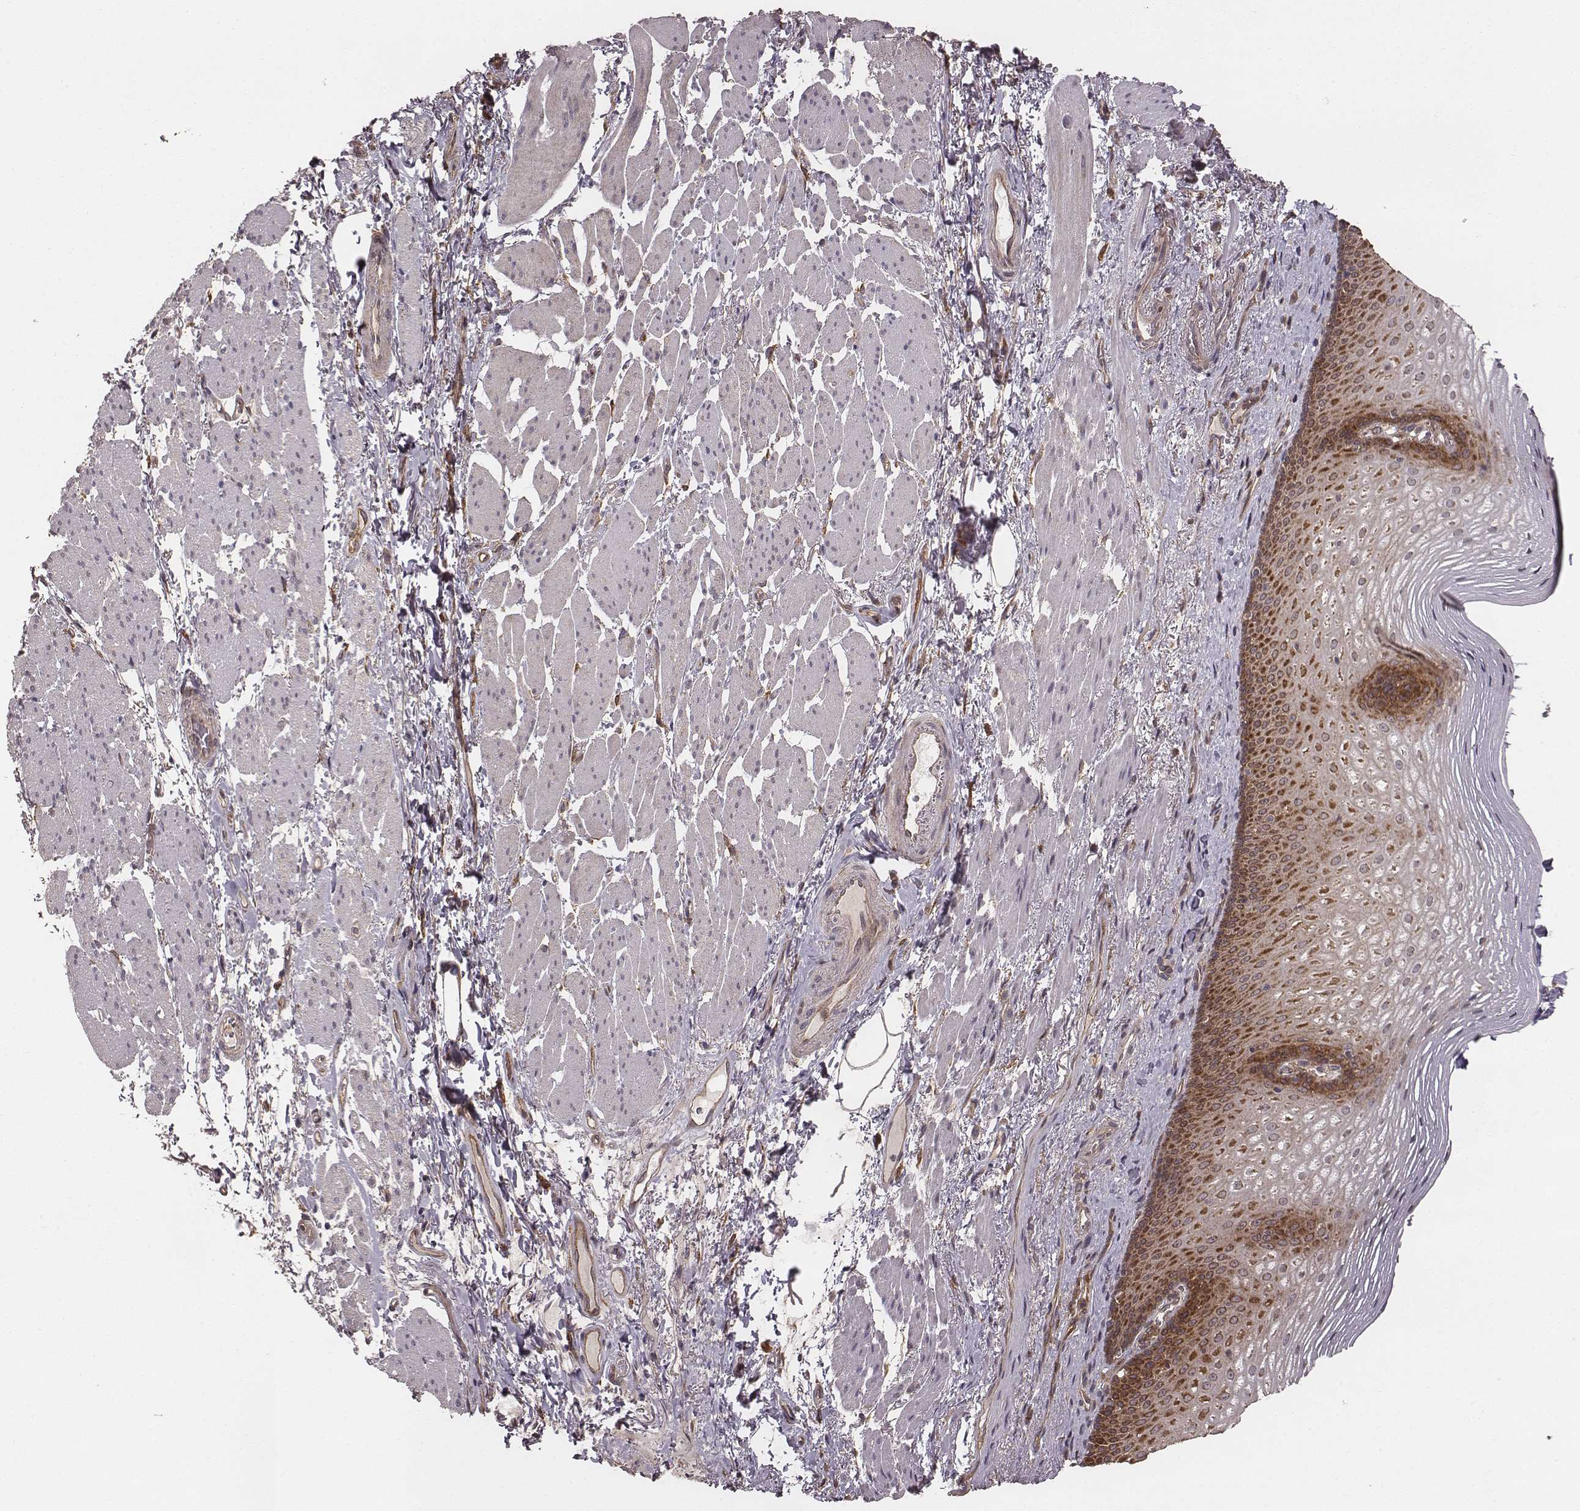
{"staining": {"intensity": "strong", "quantity": ">75%", "location": "cytoplasmic/membranous"}, "tissue": "esophagus", "cell_type": "Squamous epithelial cells", "image_type": "normal", "snomed": [{"axis": "morphology", "description": "Normal tissue, NOS"}, {"axis": "topography", "description": "Esophagus"}], "caption": "Esophagus stained for a protein reveals strong cytoplasmic/membranous positivity in squamous epithelial cells. (Stains: DAB (3,3'-diaminobenzidine) in brown, nuclei in blue, Microscopy: brightfield microscopy at high magnification).", "gene": "VPS26A", "patient": {"sex": "male", "age": 76}}